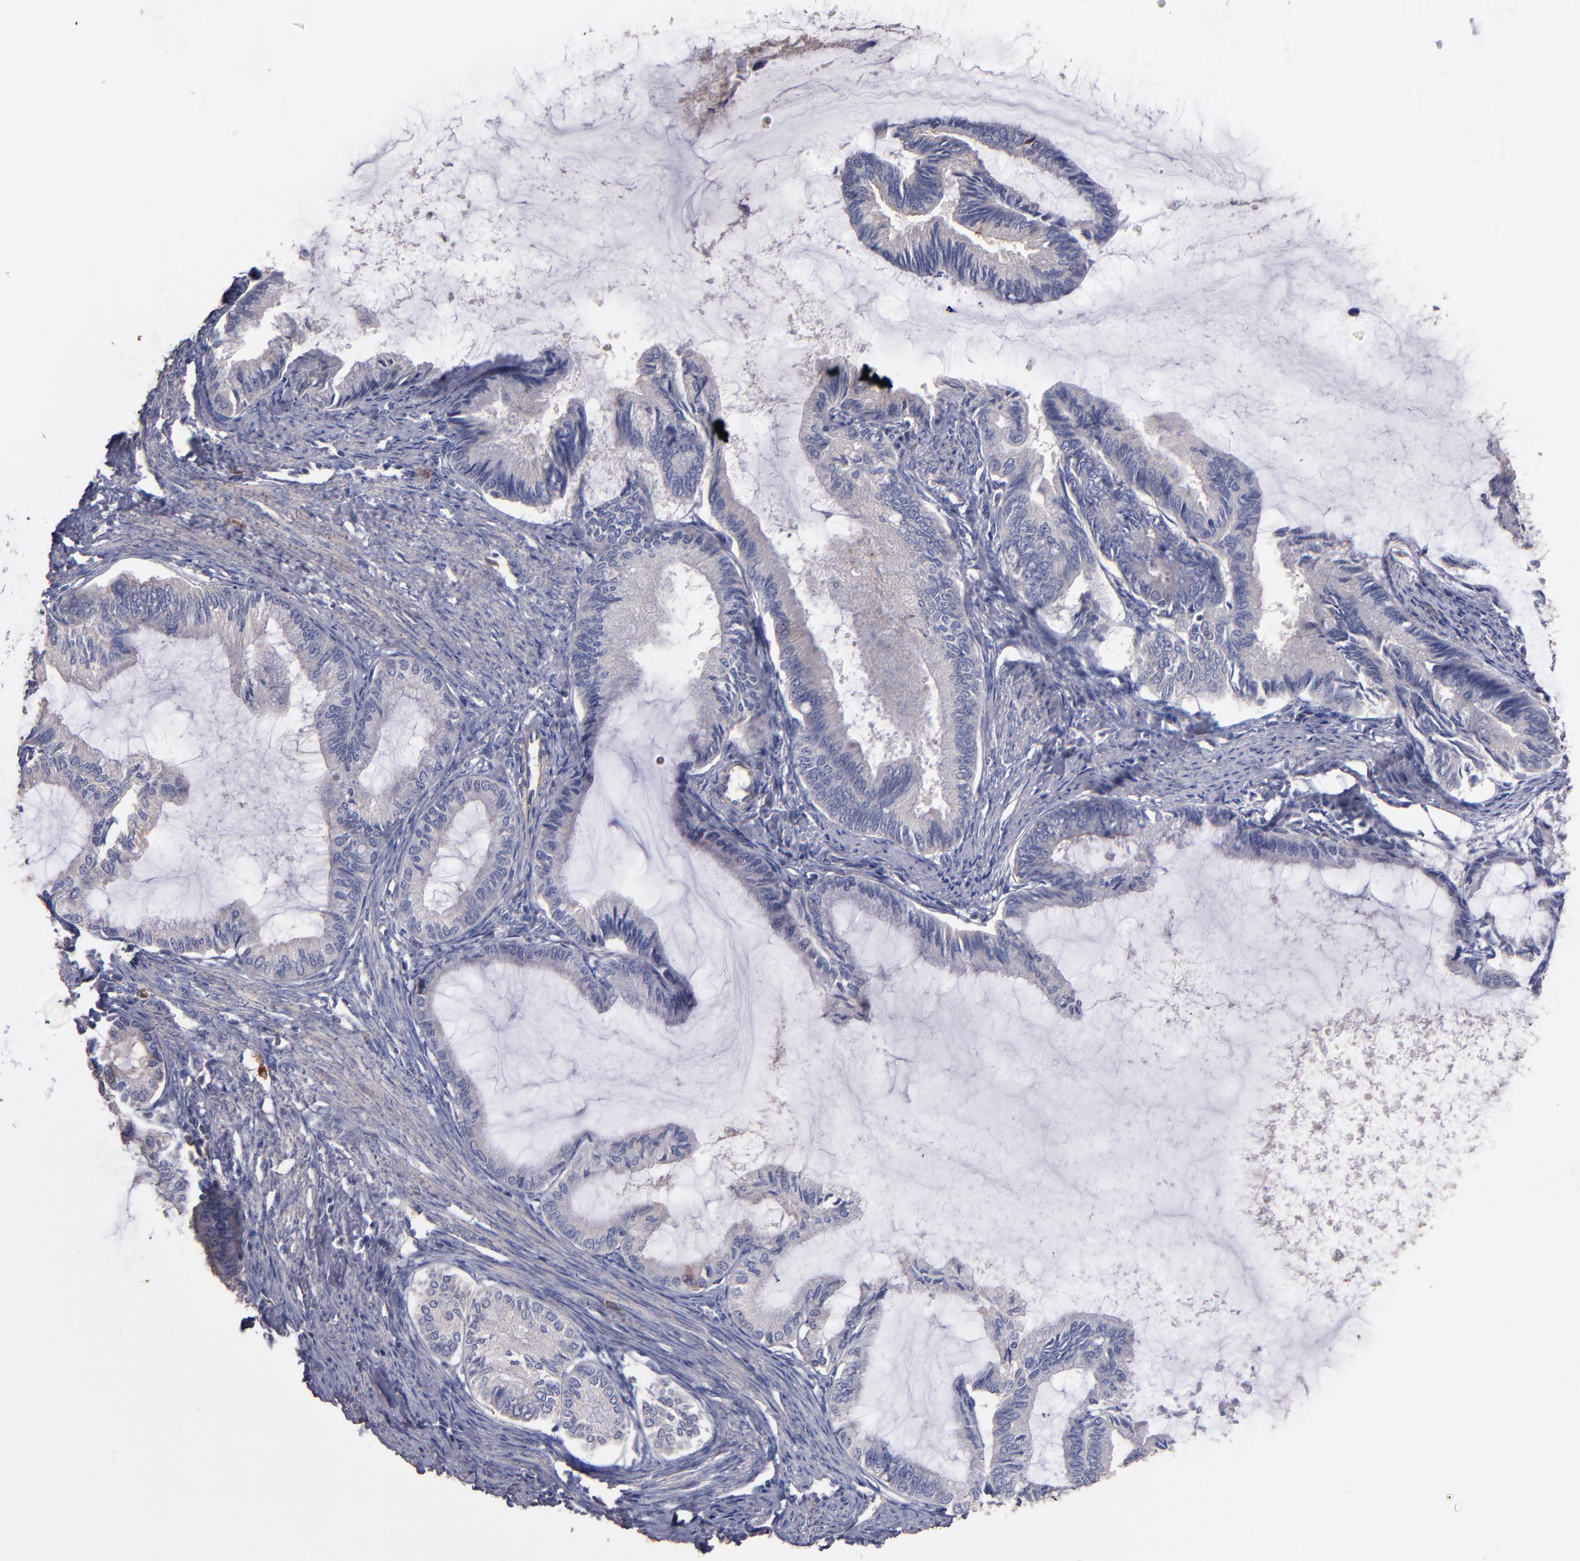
{"staining": {"intensity": "weak", "quantity": "<25%", "location": "cytoplasmic/membranous"}, "tissue": "endometrial cancer", "cell_type": "Tumor cells", "image_type": "cancer", "snomed": [{"axis": "morphology", "description": "Adenocarcinoma, NOS"}, {"axis": "topography", "description": "Endometrium"}], "caption": "Human adenocarcinoma (endometrial) stained for a protein using IHC shows no staining in tumor cells.", "gene": "MAGEE1", "patient": {"sex": "female", "age": 86}}